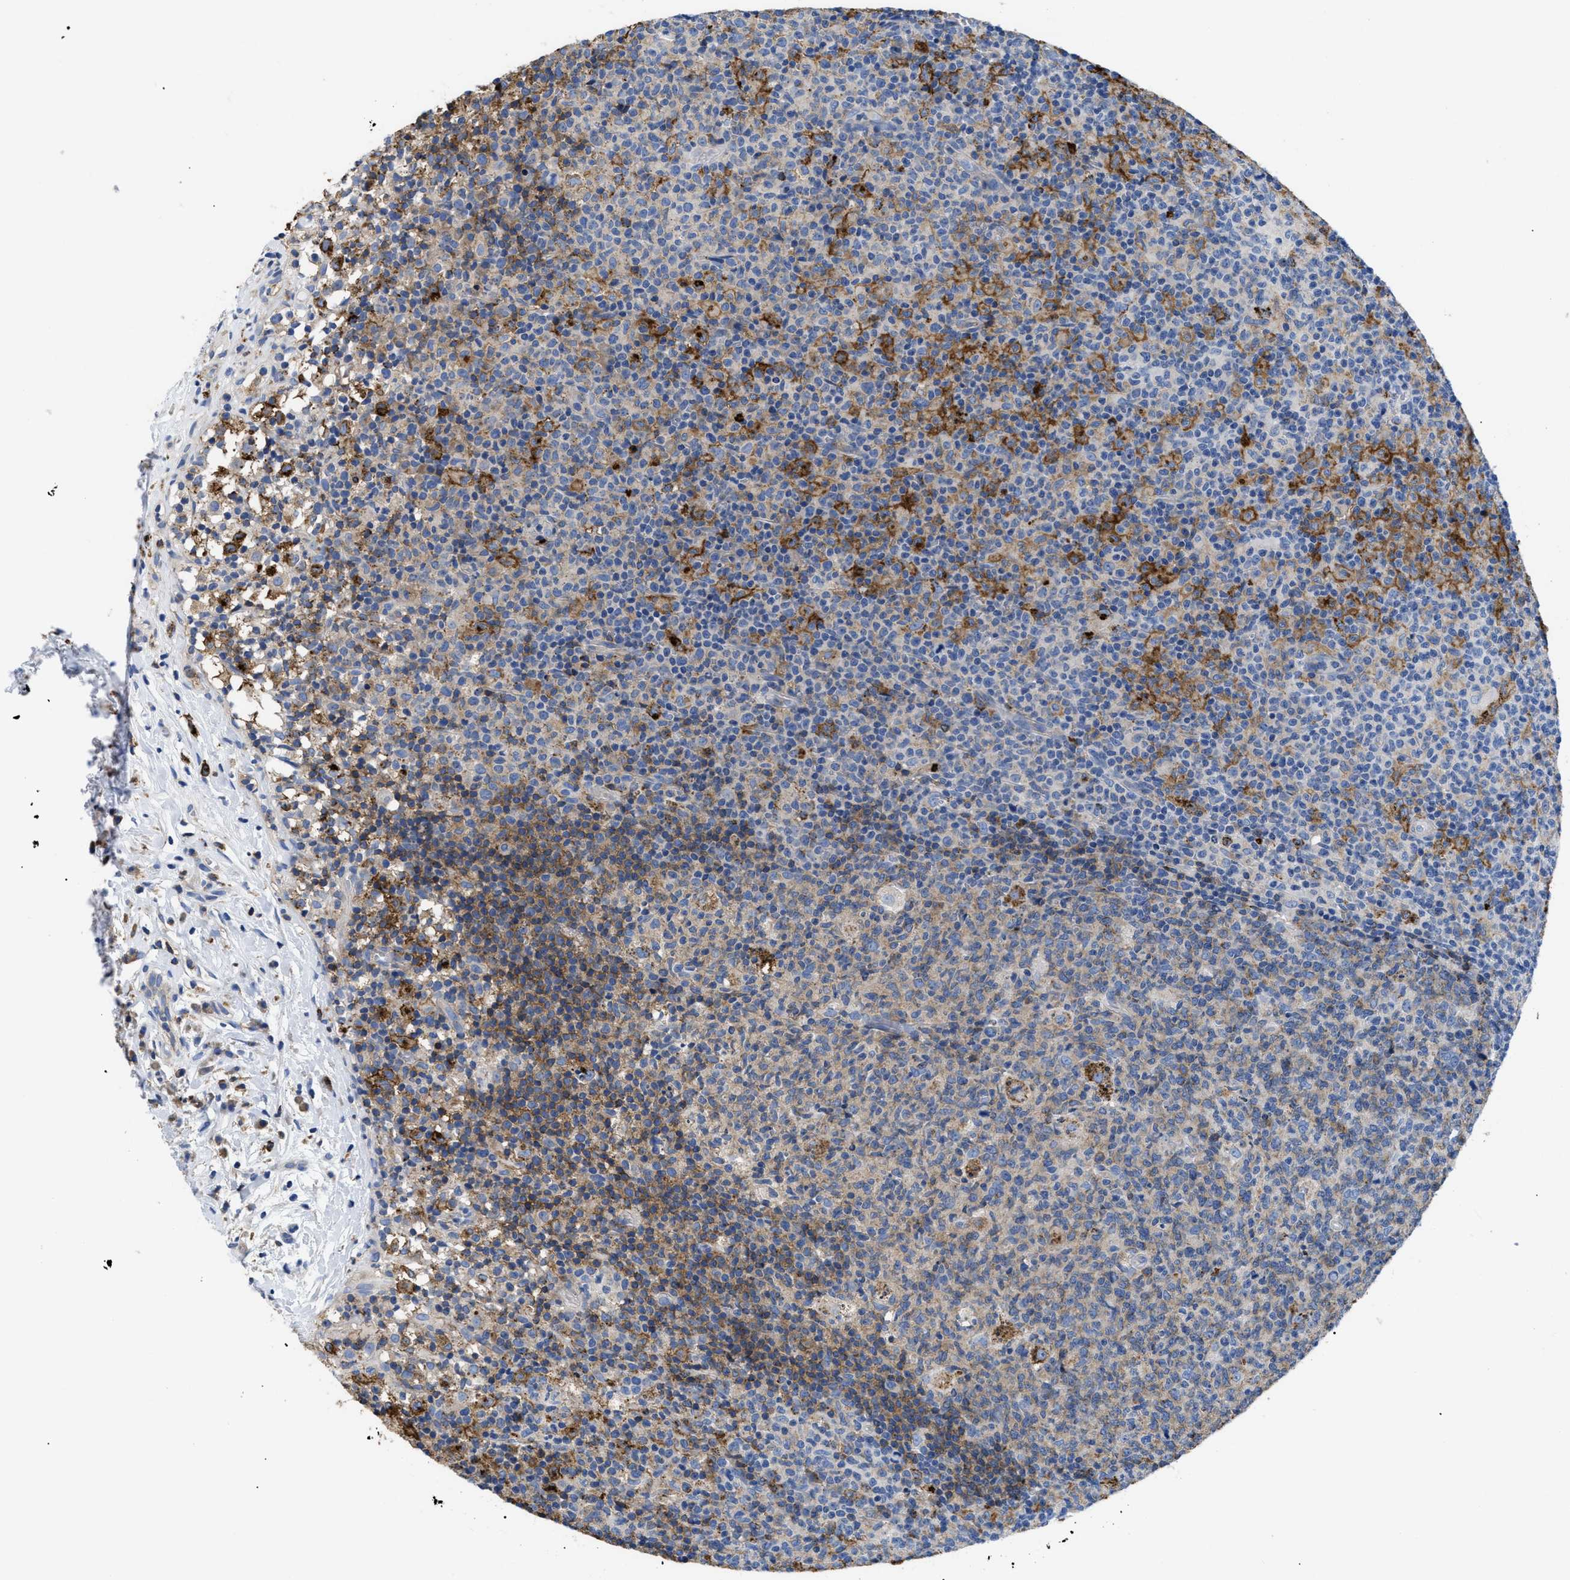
{"staining": {"intensity": "moderate", "quantity": "<25%", "location": "cytoplasmic/membranous"}, "tissue": "lymph node", "cell_type": "Germinal center cells", "image_type": "normal", "snomed": [{"axis": "morphology", "description": "Normal tissue, NOS"}, {"axis": "morphology", "description": "Inflammation, NOS"}, {"axis": "topography", "description": "Lymph node"}], "caption": "Human lymph node stained with a brown dye demonstrates moderate cytoplasmic/membranous positive staining in about <25% of germinal center cells.", "gene": "HLA", "patient": {"sex": "male", "age": 55}}